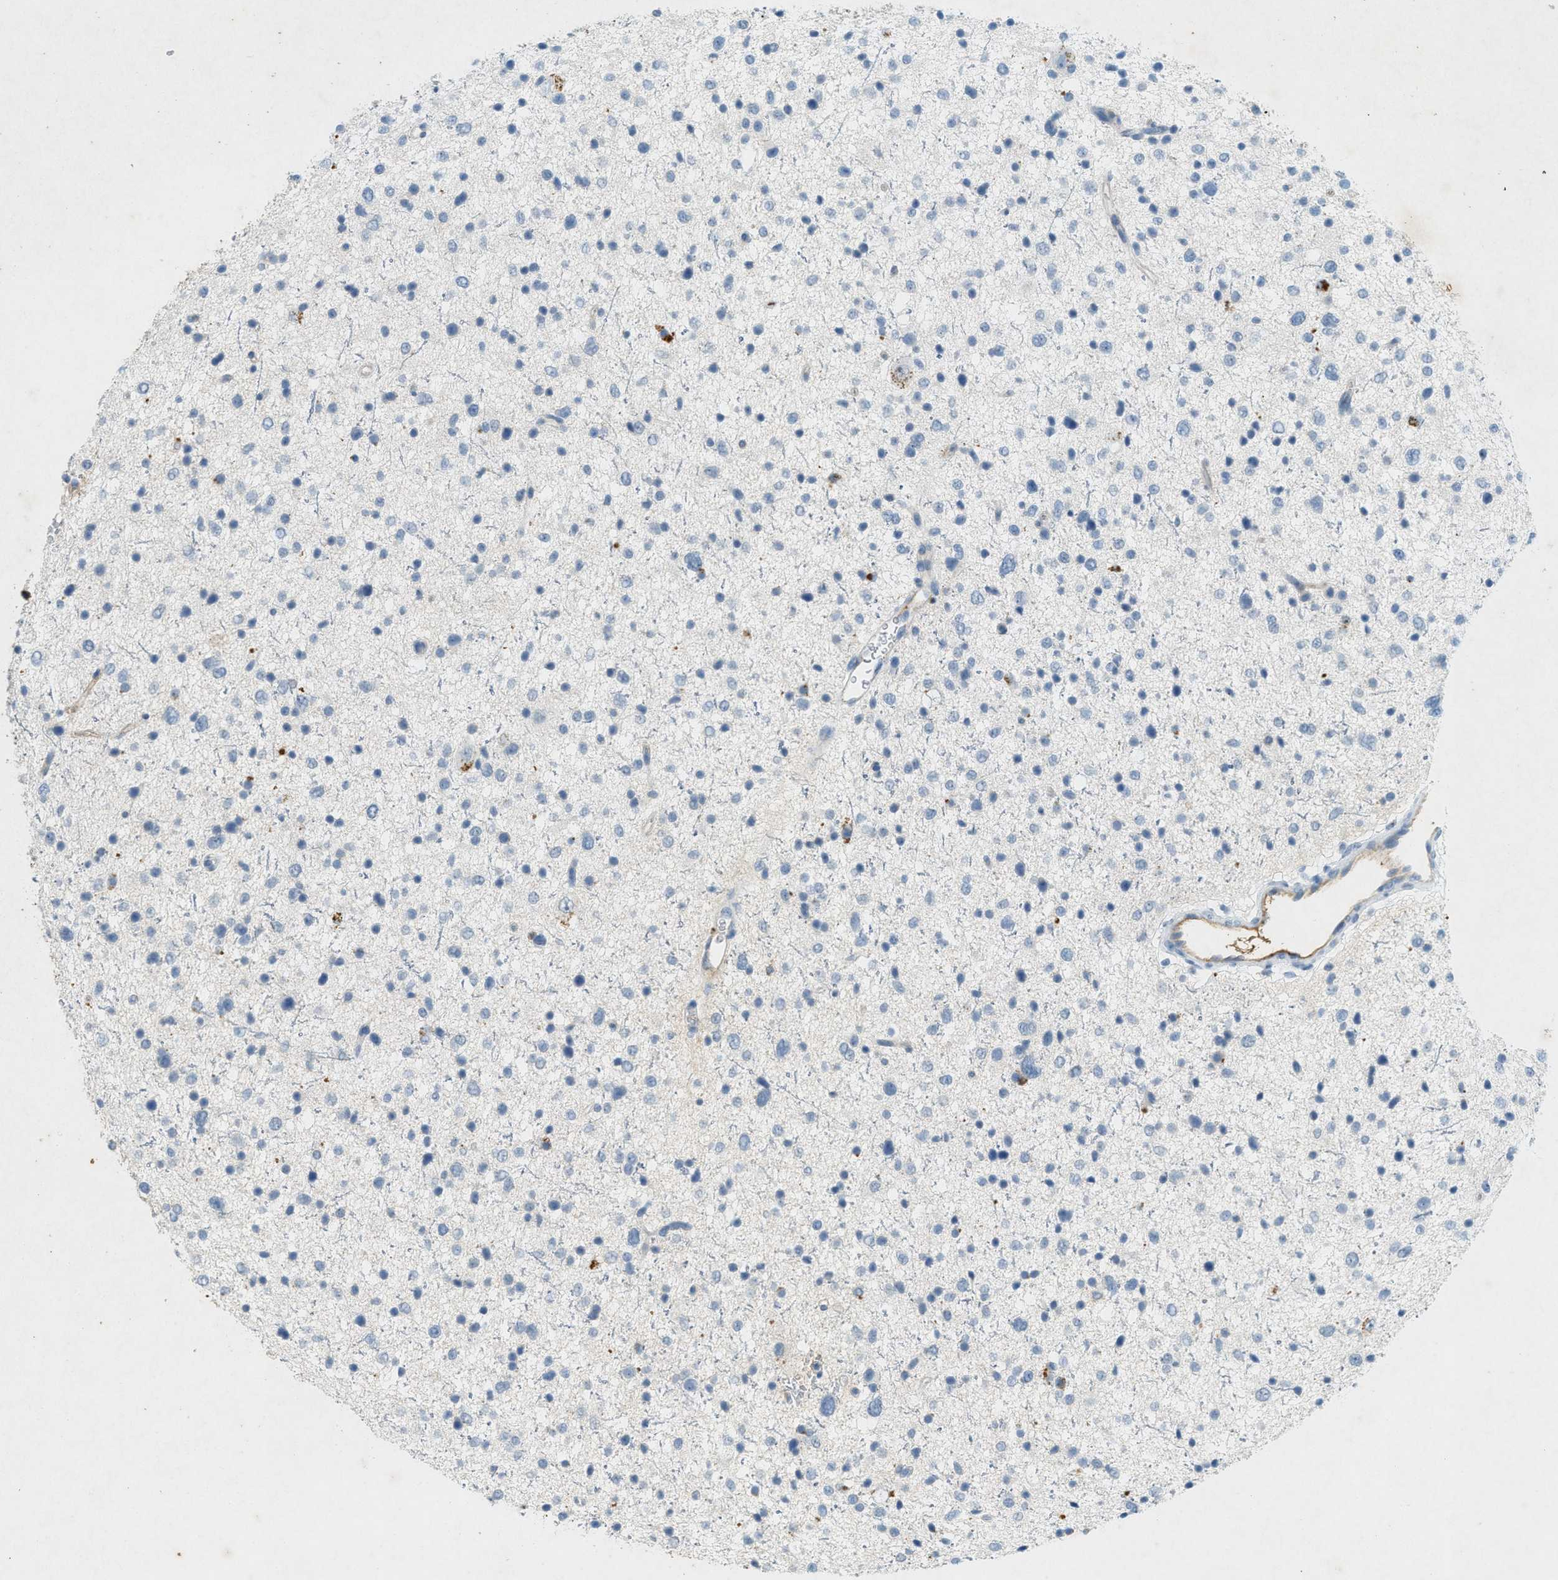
{"staining": {"intensity": "negative", "quantity": "none", "location": "none"}, "tissue": "glioma", "cell_type": "Tumor cells", "image_type": "cancer", "snomed": [{"axis": "morphology", "description": "Glioma, malignant, Low grade"}, {"axis": "topography", "description": "Brain"}], "caption": "IHC image of low-grade glioma (malignant) stained for a protein (brown), which demonstrates no expression in tumor cells.", "gene": "F2", "patient": {"sex": "female", "age": 37}}